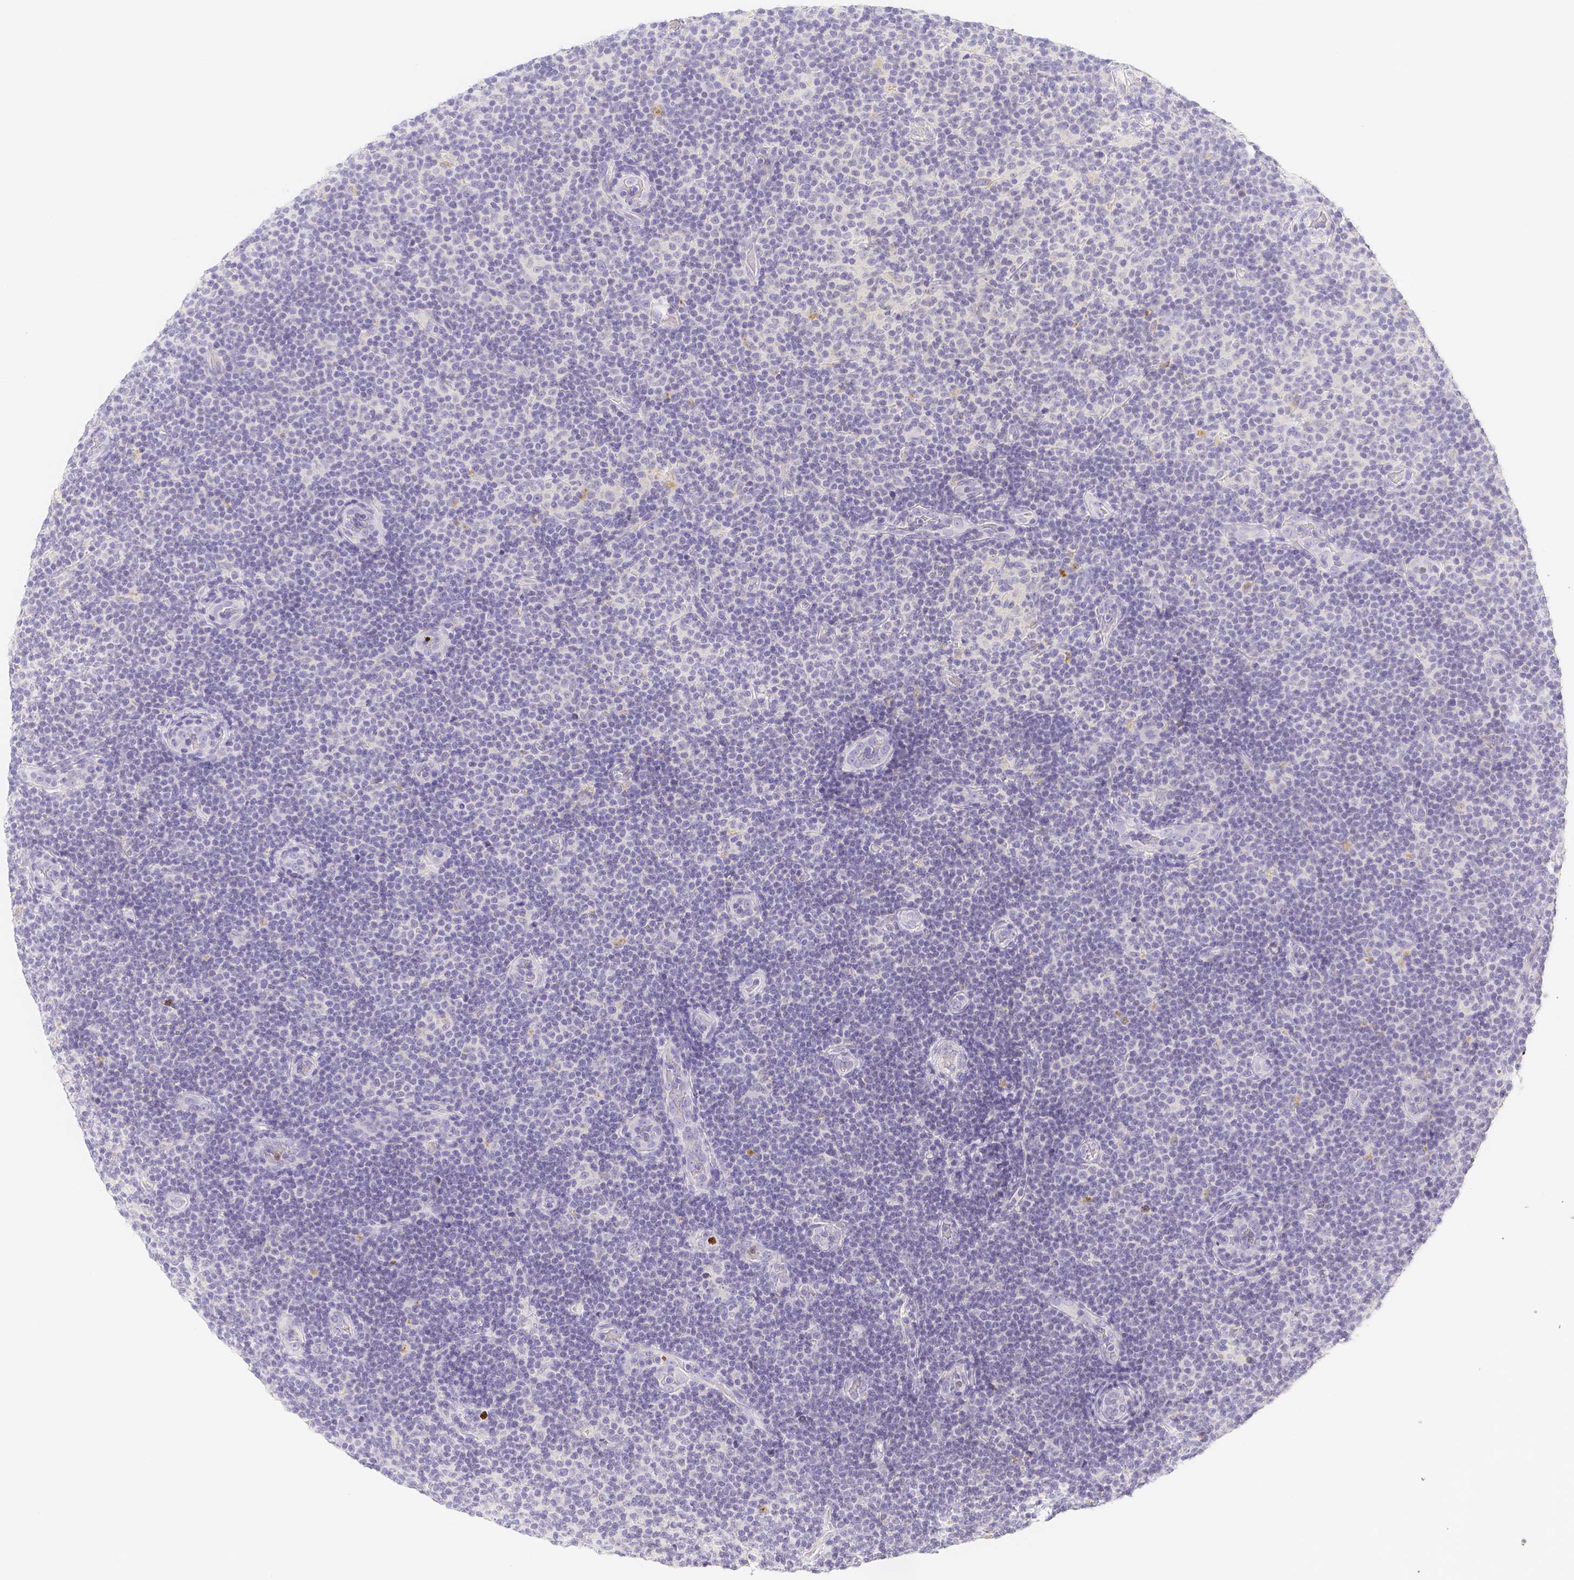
{"staining": {"intensity": "negative", "quantity": "none", "location": "none"}, "tissue": "lymphoma", "cell_type": "Tumor cells", "image_type": "cancer", "snomed": [{"axis": "morphology", "description": "Malignant lymphoma, non-Hodgkin's type, Low grade"}, {"axis": "topography", "description": "Lymph node"}], "caption": "A photomicrograph of low-grade malignant lymphoma, non-Hodgkin's type stained for a protein exhibits no brown staining in tumor cells.", "gene": "PADI4", "patient": {"sex": "male", "age": 83}}